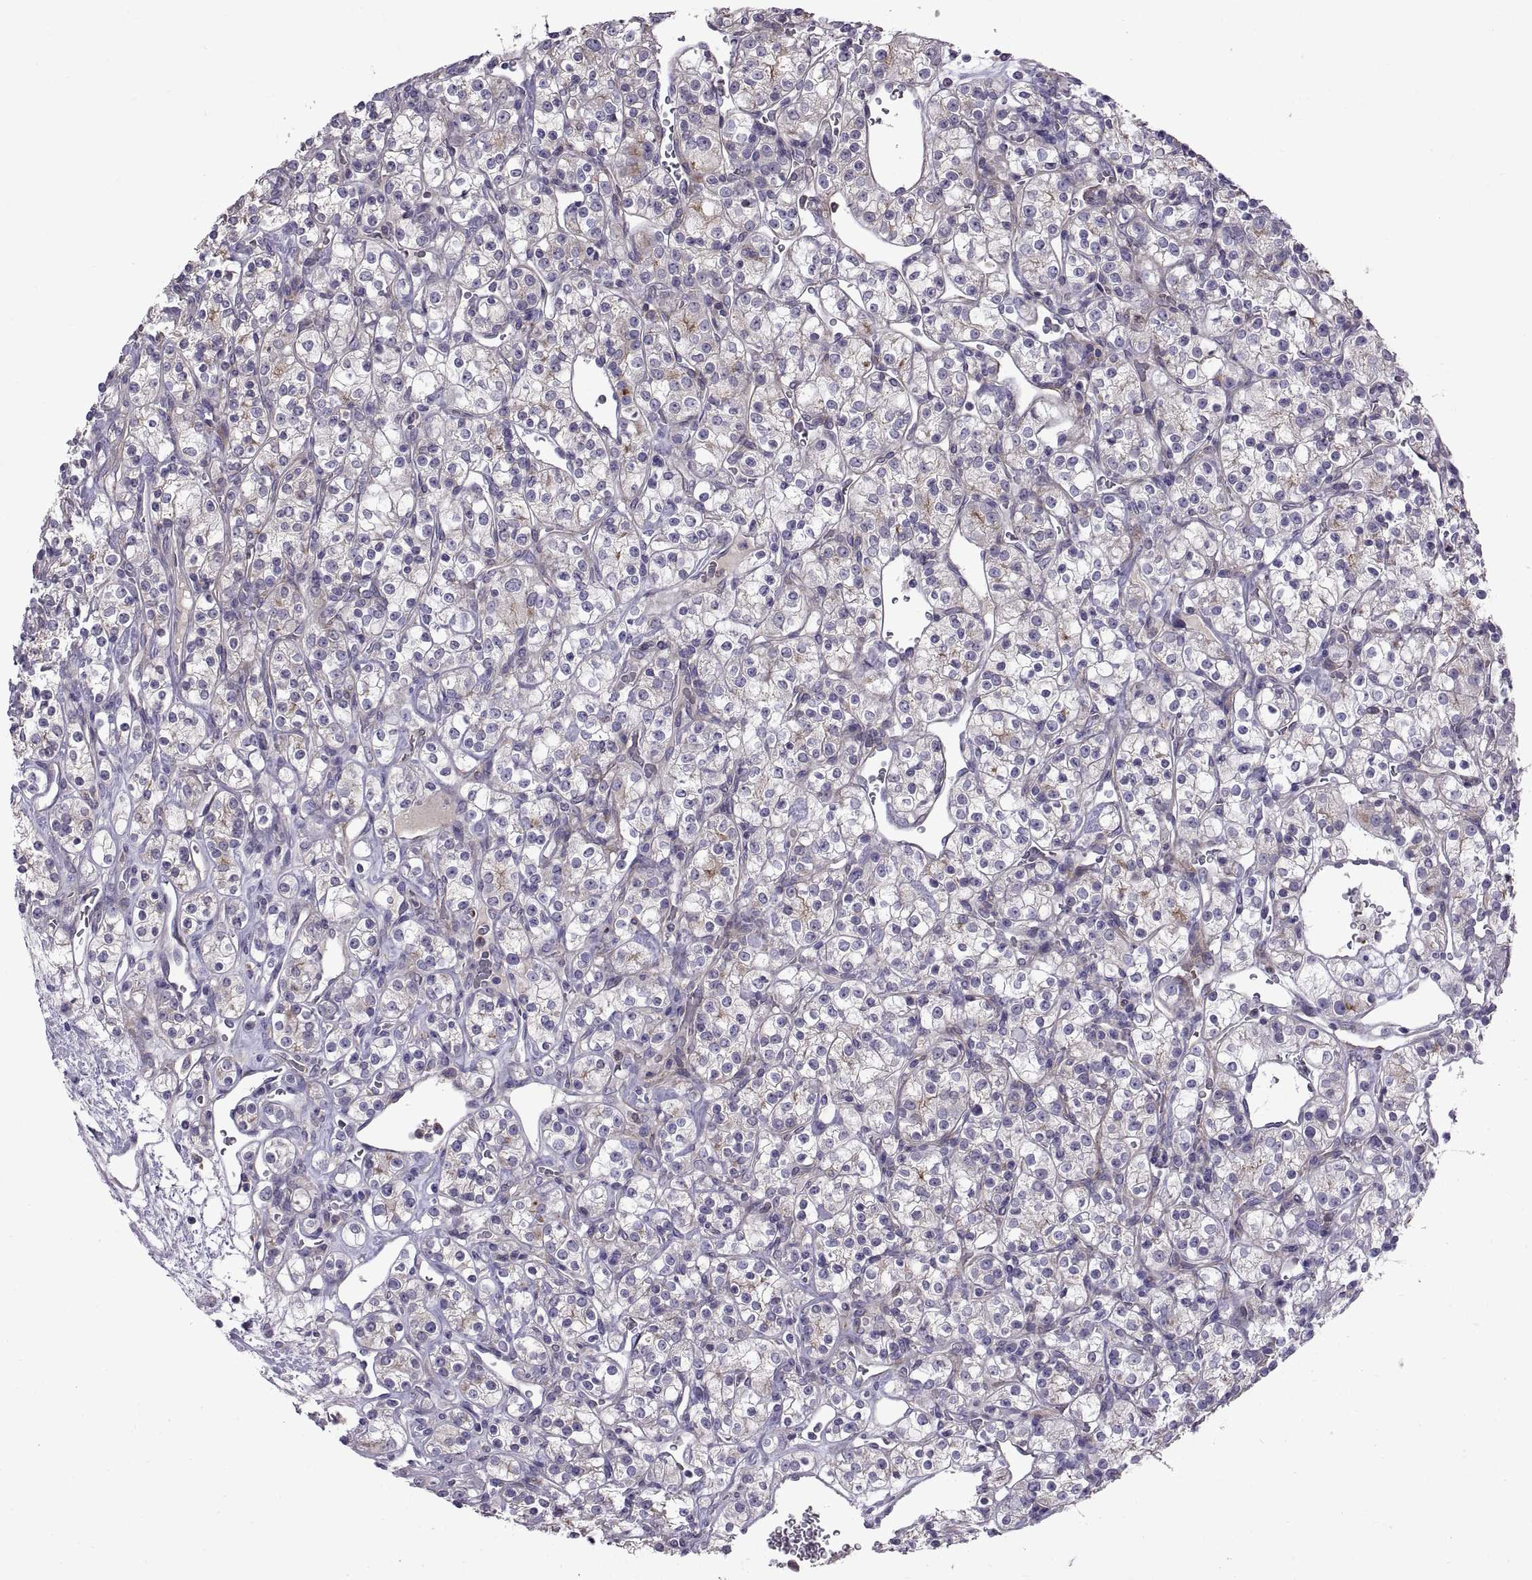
{"staining": {"intensity": "negative", "quantity": "none", "location": "none"}, "tissue": "renal cancer", "cell_type": "Tumor cells", "image_type": "cancer", "snomed": [{"axis": "morphology", "description": "Adenocarcinoma, NOS"}, {"axis": "topography", "description": "Kidney"}], "caption": "Tumor cells show no significant protein positivity in adenocarcinoma (renal).", "gene": "ARSL", "patient": {"sex": "male", "age": 77}}